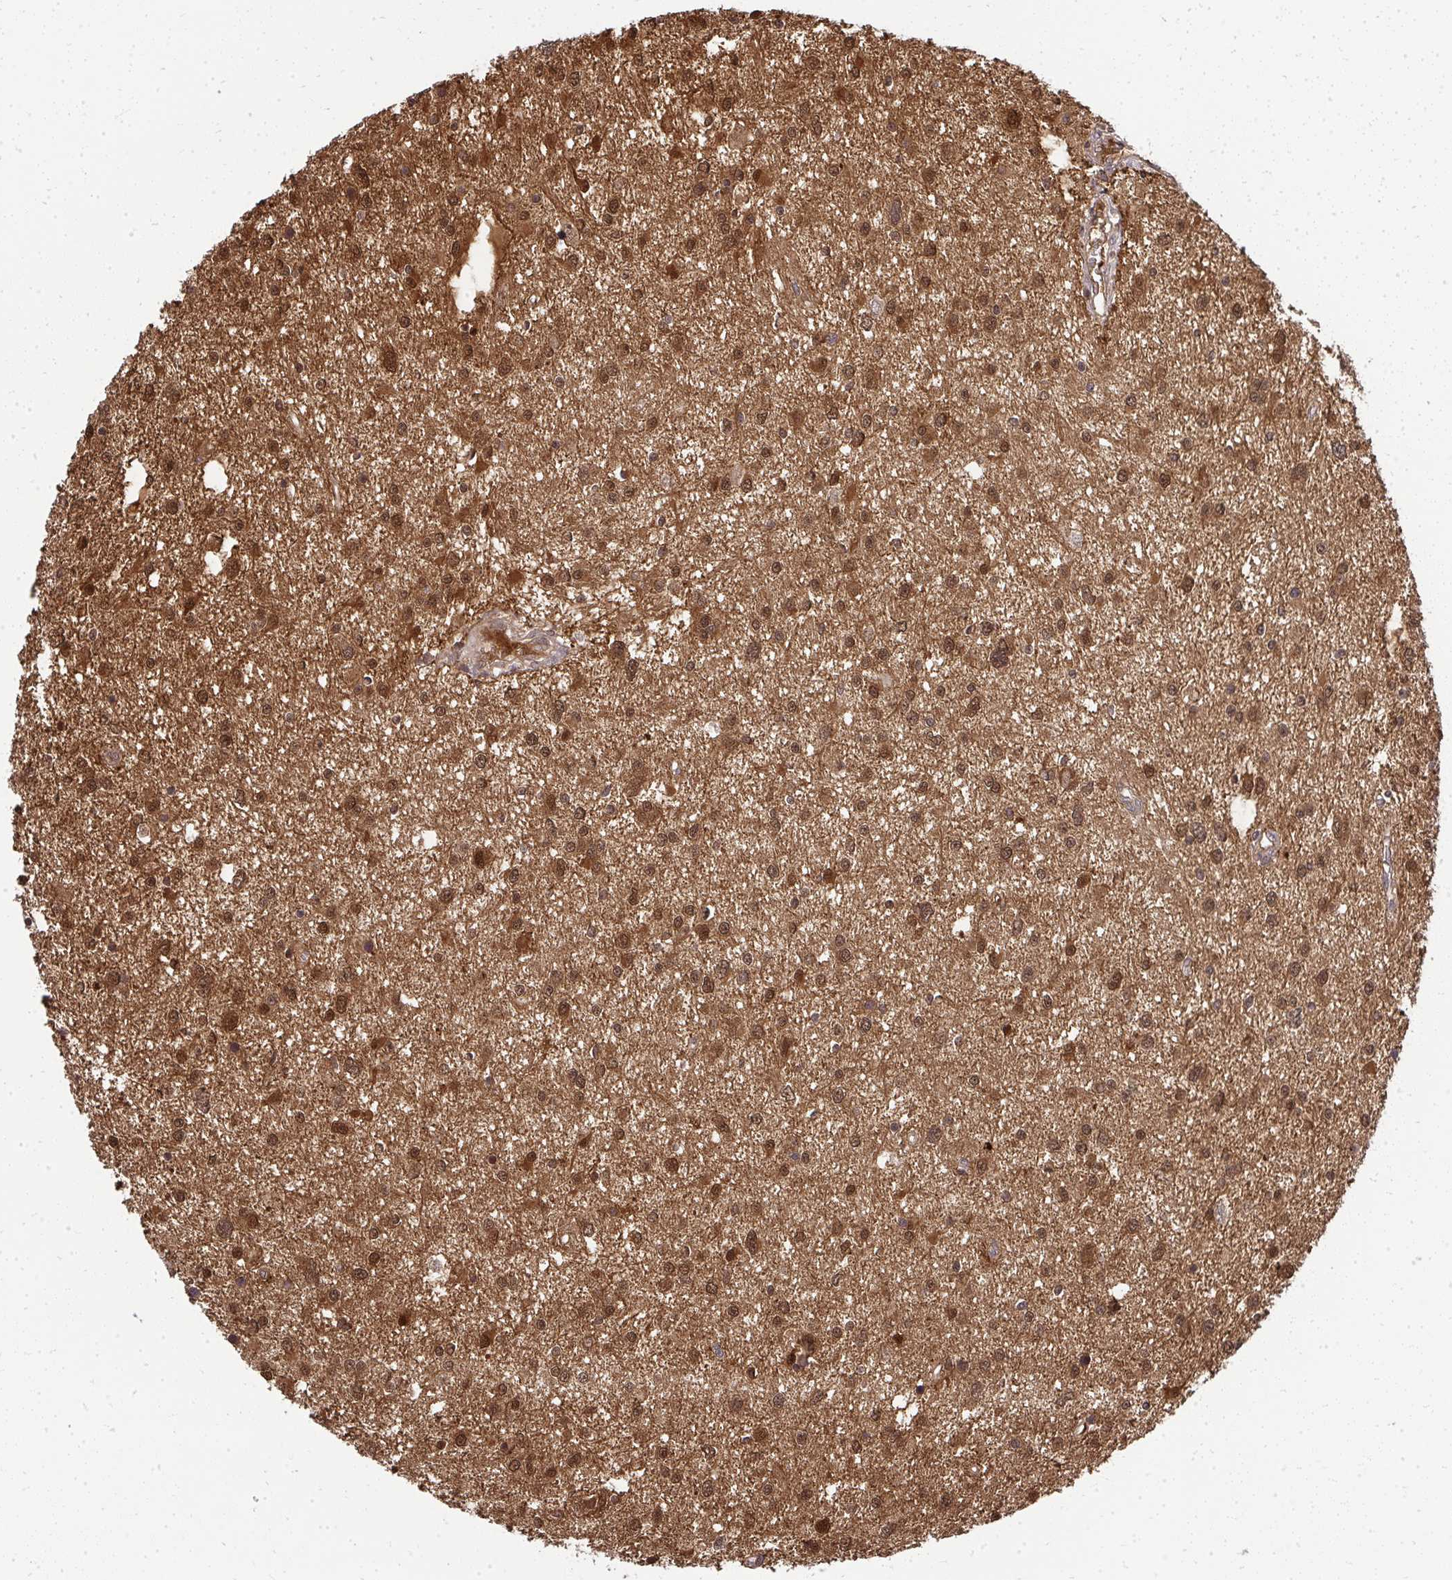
{"staining": {"intensity": "moderate", "quantity": ">75%", "location": "cytoplasmic/membranous,nuclear"}, "tissue": "glioma", "cell_type": "Tumor cells", "image_type": "cancer", "snomed": [{"axis": "morphology", "description": "Glioma, malignant, High grade"}, {"axis": "topography", "description": "Brain"}], "caption": "Protein analysis of malignant high-grade glioma tissue exhibits moderate cytoplasmic/membranous and nuclear staining in approximately >75% of tumor cells.", "gene": "HDHD2", "patient": {"sex": "male", "age": 54}}